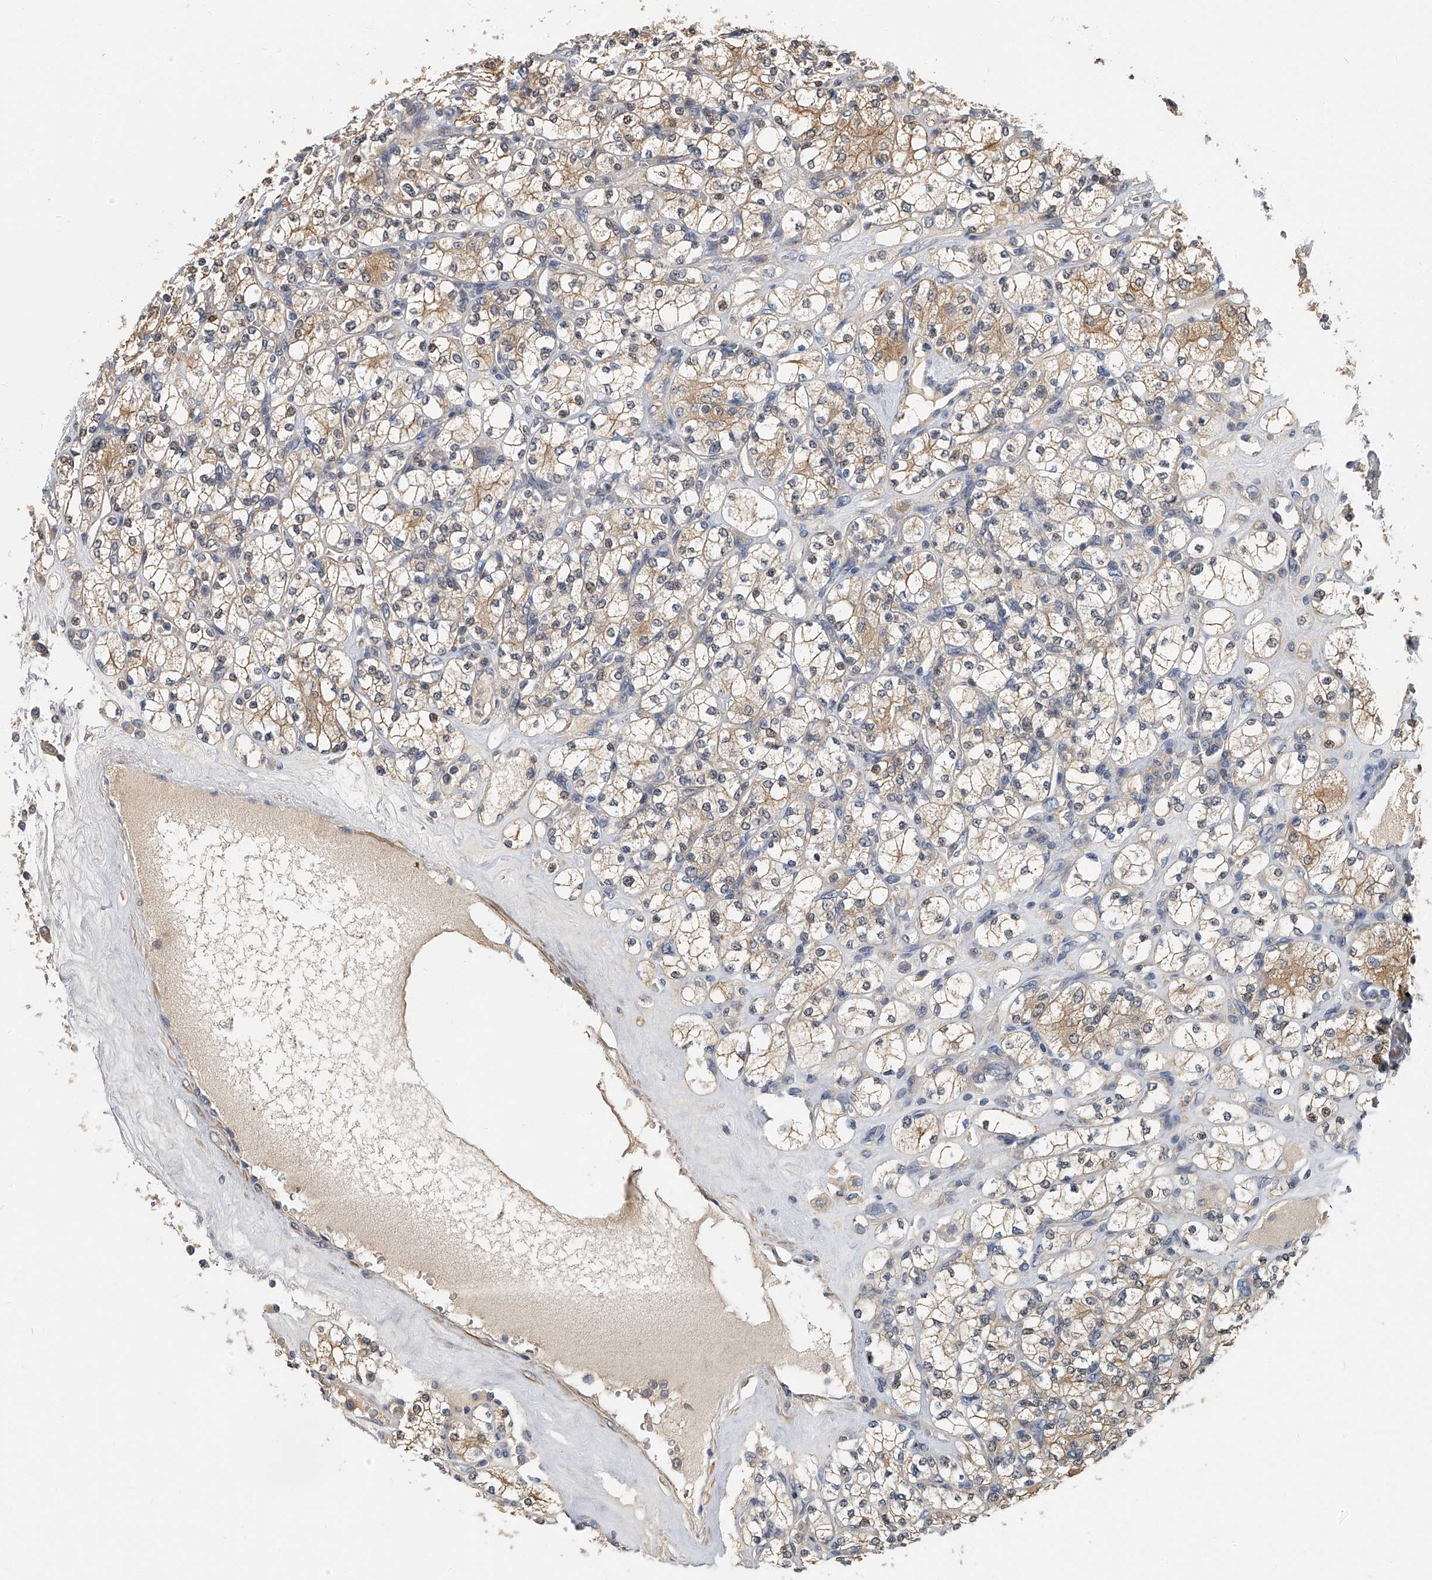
{"staining": {"intensity": "weak", "quantity": ">75%", "location": "cytoplasmic/membranous"}, "tissue": "renal cancer", "cell_type": "Tumor cells", "image_type": "cancer", "snomed": [{"axis": "morphology", "description": "Adenocarcinoma, NOS"}, {"axis": "topography", "description": "Kidney"}], "caption": "Immunohistochemical staining of human renal cancer (adenocarcinoma) exhibits weak cytoplasmic/membranous protein positivity in approximately >75% of tumor cells. Immunohistochemistry (ihc) stains the protein of interest in brown and the nuclei are stained blue.", "gene": "CD200", "patient": {"sex": "male", "age": 77}}